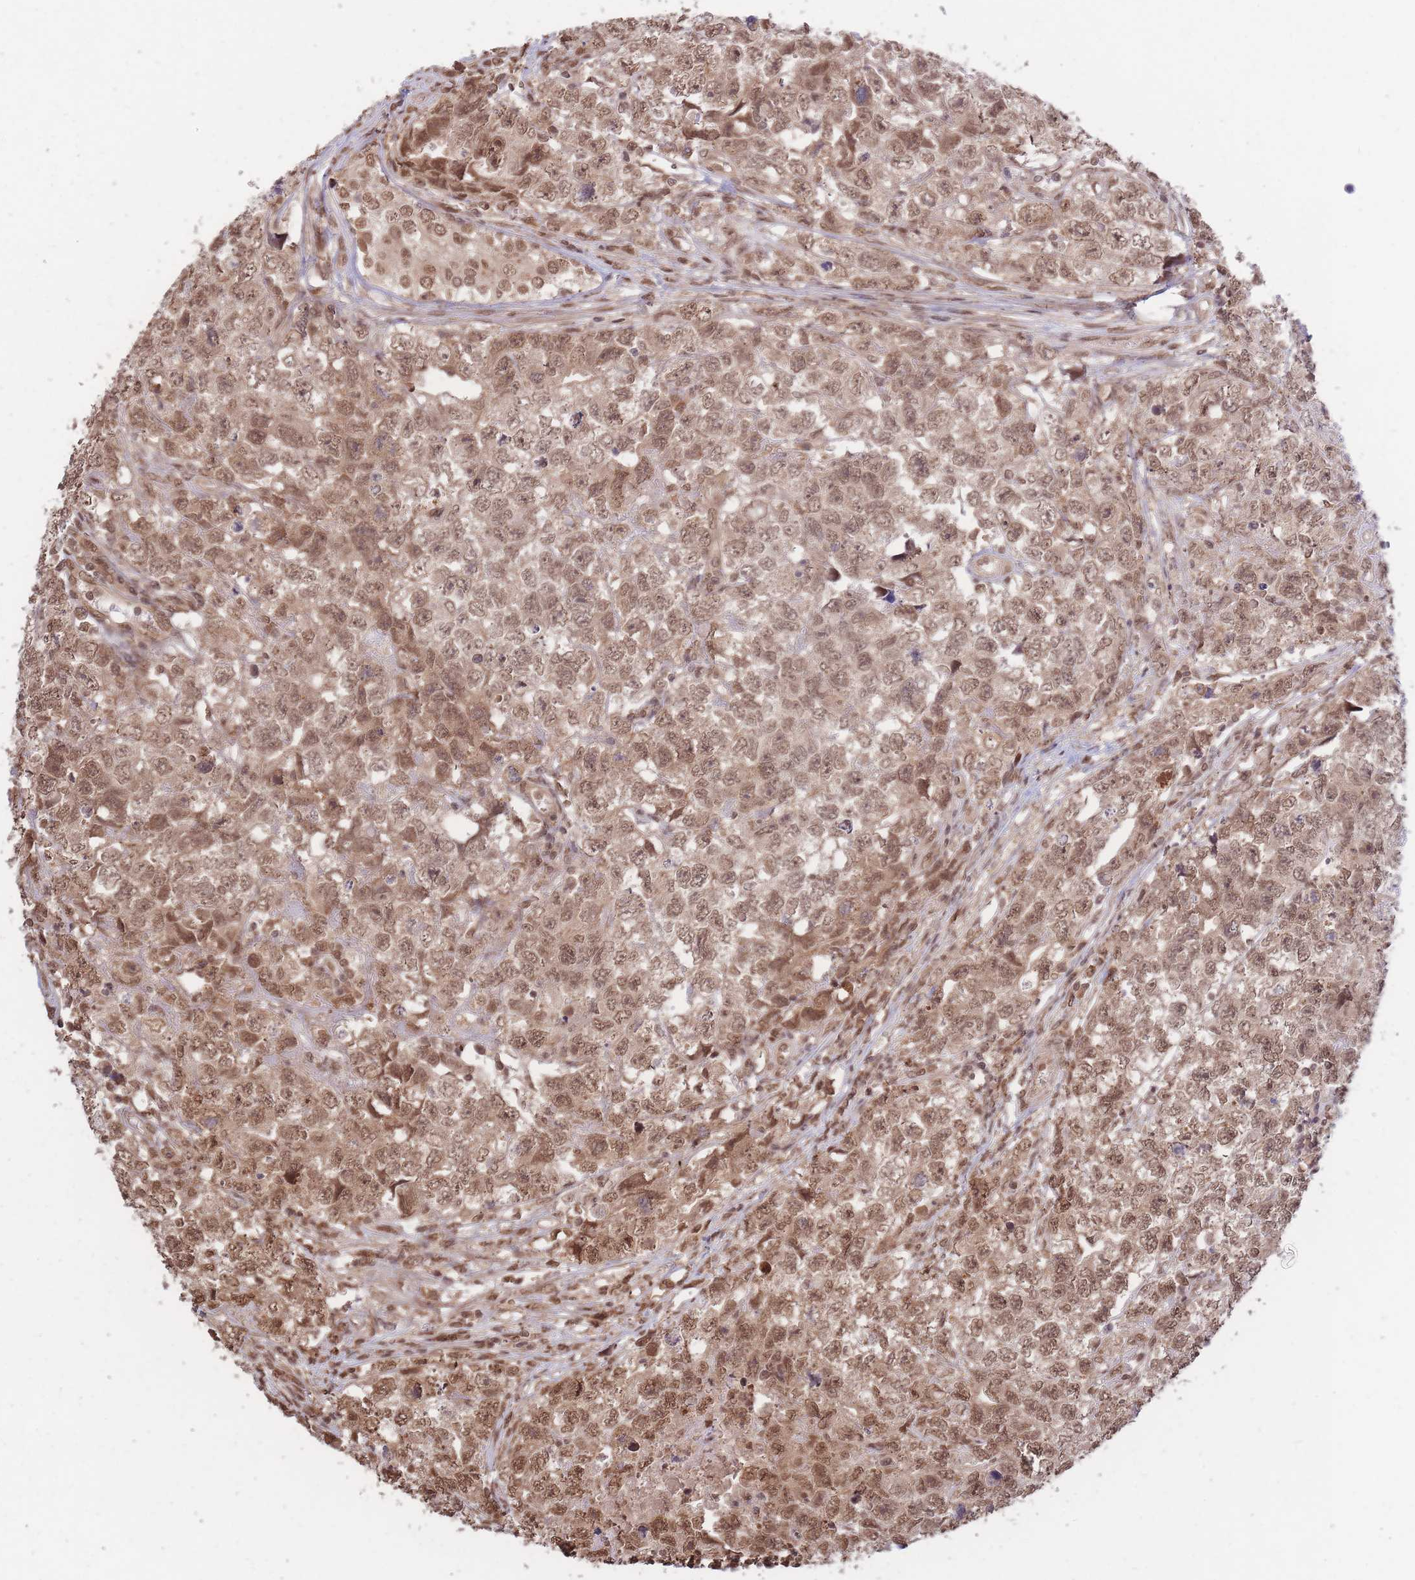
{"staining": {"intensity": "moderate", "quantity": ">75%", "location": "cytoplasmic/membranous,nuclear"}, "tissue": "testis cancer", "cell_type": "Tumor cells", "image_type": "cancer", "snomed": [{"axis": "morphology", "description": "Carcinoma, Embryonal, NOS"}, {"axis": "topography", "description": "Testis"}], "caption": "Testis cancer tissue shows moderate cytoplasmic/membranous and nuclear expression in approximately >75% of tumor cells, visualized by immunohistochemistry. (DAB (3,3'-diaminobenzidine) IHC with brightfield microscopy, high magnification).", "gene": "SRA1", "patient": {"sex": "male", "age": 22}}